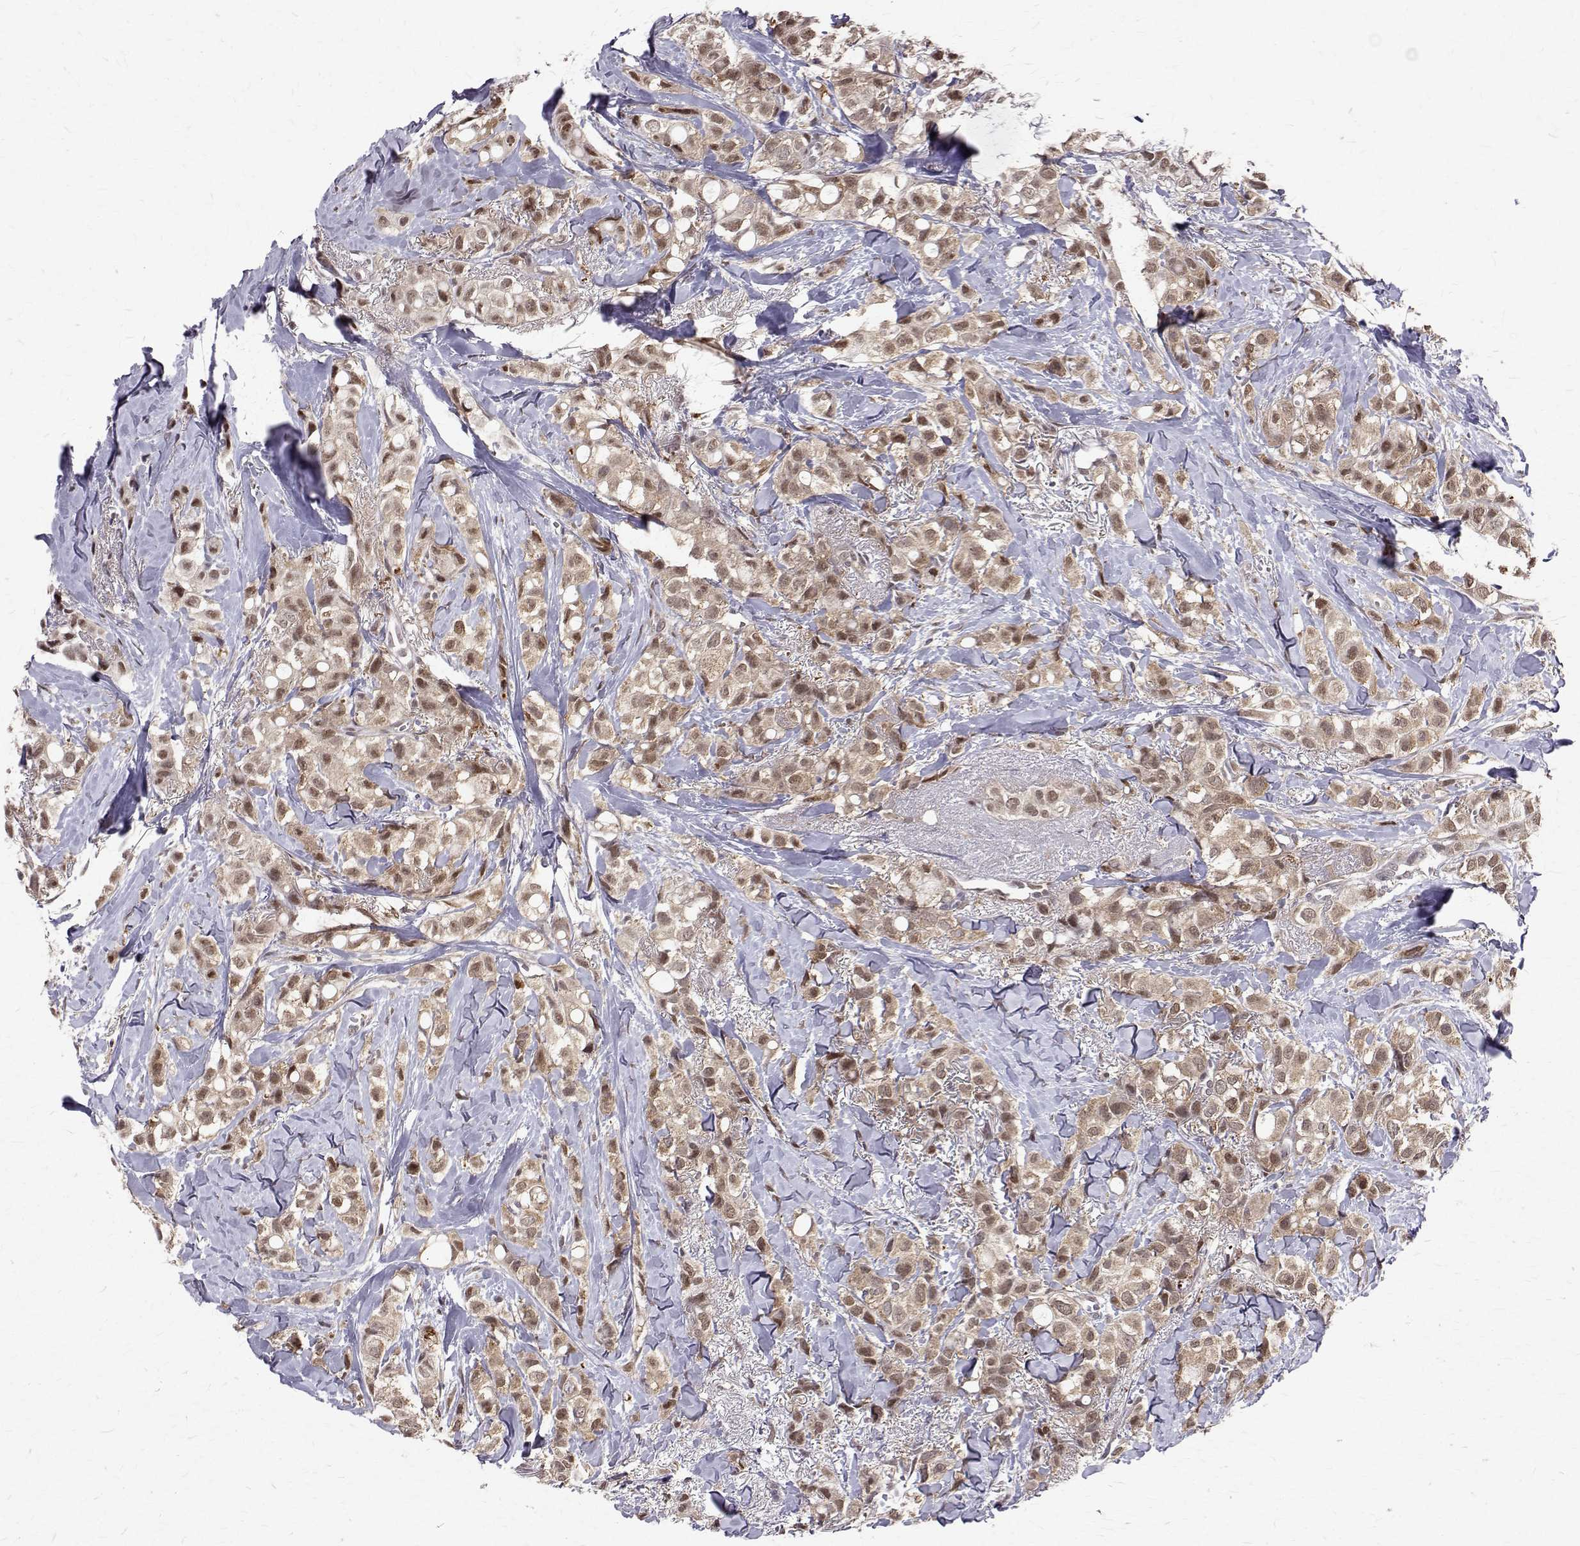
{"staining": {"intensity": "weak", "quantity": ">75%", "location": "cytoplasmic/membranous,nuclear"}, "tissue": "breast cancer", "cell_type": "Tumor cells", "image_type": "cancer", "snomed": [{"axis": "morphology", "description": "Duct carcinoma"}, {"axis": "topography", "description": "Breast"}], "caption": "Tumor cells display low levels of weak cytoplasmic/membranous and nuclear staining in approximately >75% of cells in breast cancer. The staining is performed using DAB (3,3'-diaminobenzidine) brown chromogen to label protein expression. The nuclei are counter-stained blue using hematoxylin.", "gene": "NIF3L1", "patient": {"sex": "female", "age": 85}}